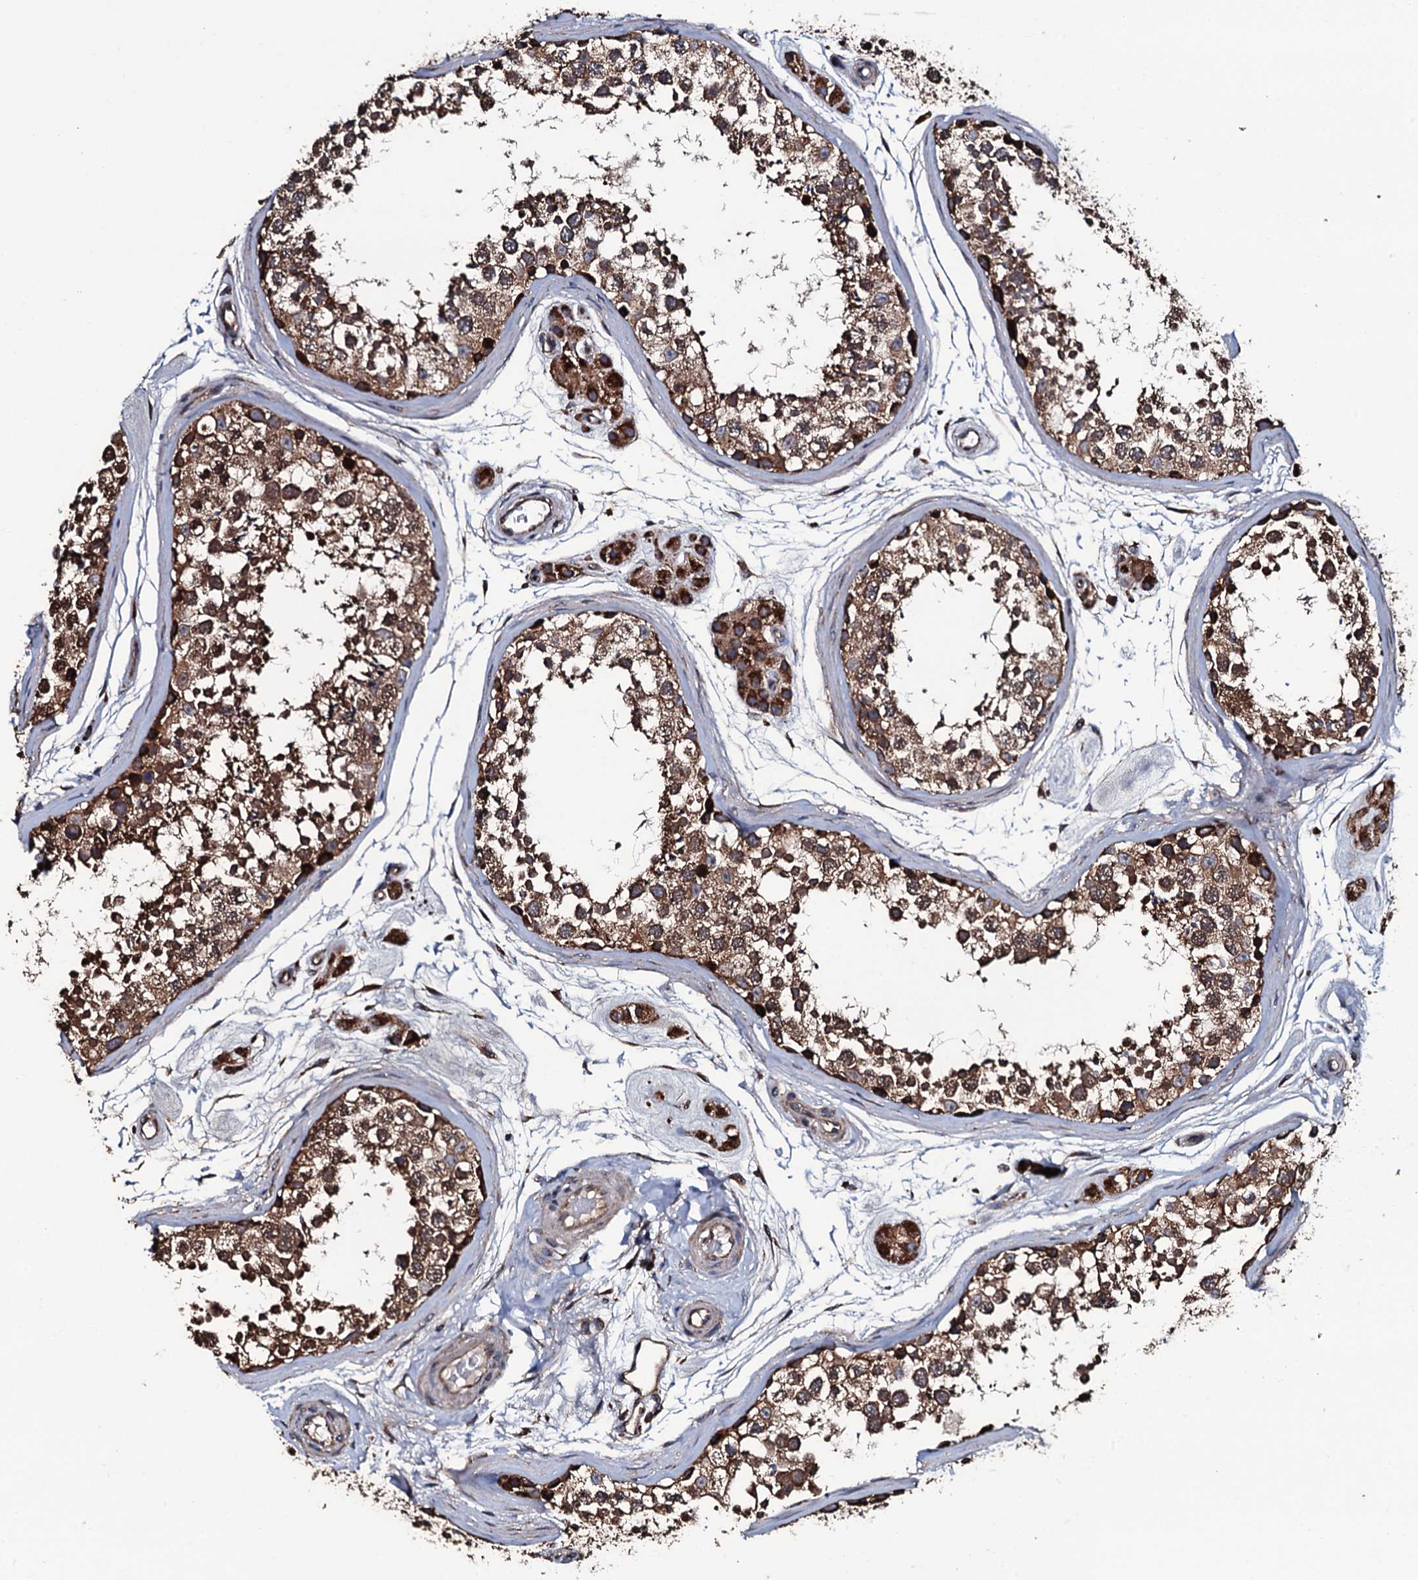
{"staining": {"intensity": "strong", "quantity": ">75%", "location": "cytoplasmic/membranous"}, "tissue": "testis", "cell_type": "Cells in seminiferous ducts", "image_type": "normal", "snomed": [{"axis": "morphology", "description": "Normal tissue, NOS"}, {"axis": "topography", "description": "Testis"}], "caption": "Protein expression analysis of unremarkable testis shows strong cytoplasmic/membranous staining in about >75% of cells in seminiferous ducts.", "gene": "RAB12", "patient": {"sex": "male", "age": 56}}